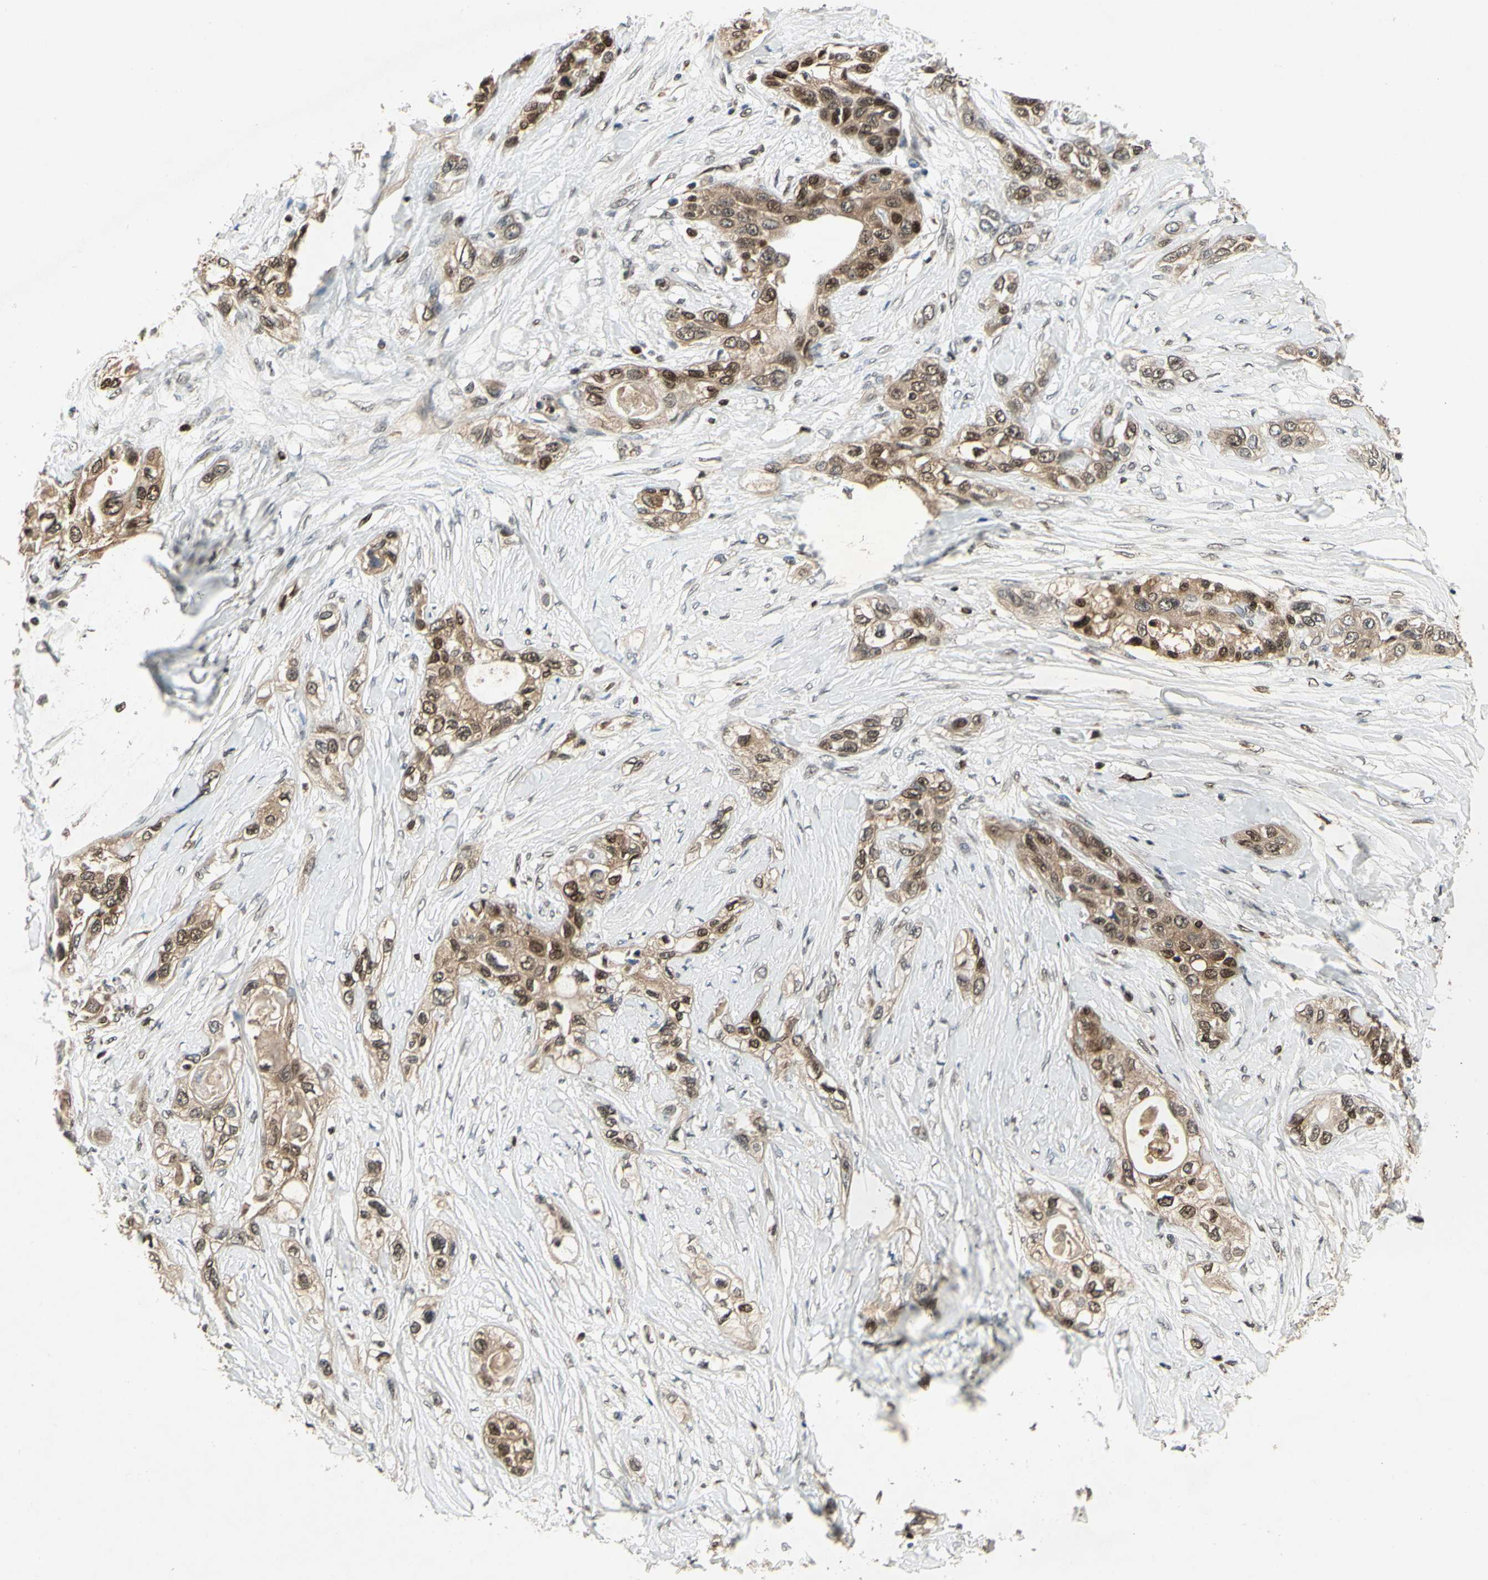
{"staining": {"intensity": "moderate", "quantity": ">75%", "location": "none"}, "tissue": "pancreatic cancer", "cell_type": "Tumor cells", "image_type": "cancer", "snomed": [{"axis": "morphology", "description": "Adenocarcinoma, NOS"}, {"axis": "topography", "description": "Pancreas"}], "caption": "Pancreatic cancer stained with a protein marker demonstrates moderate staining in tumor cells.", "gene": "GSR", "patient": {"sex": "female", "age": 70}}